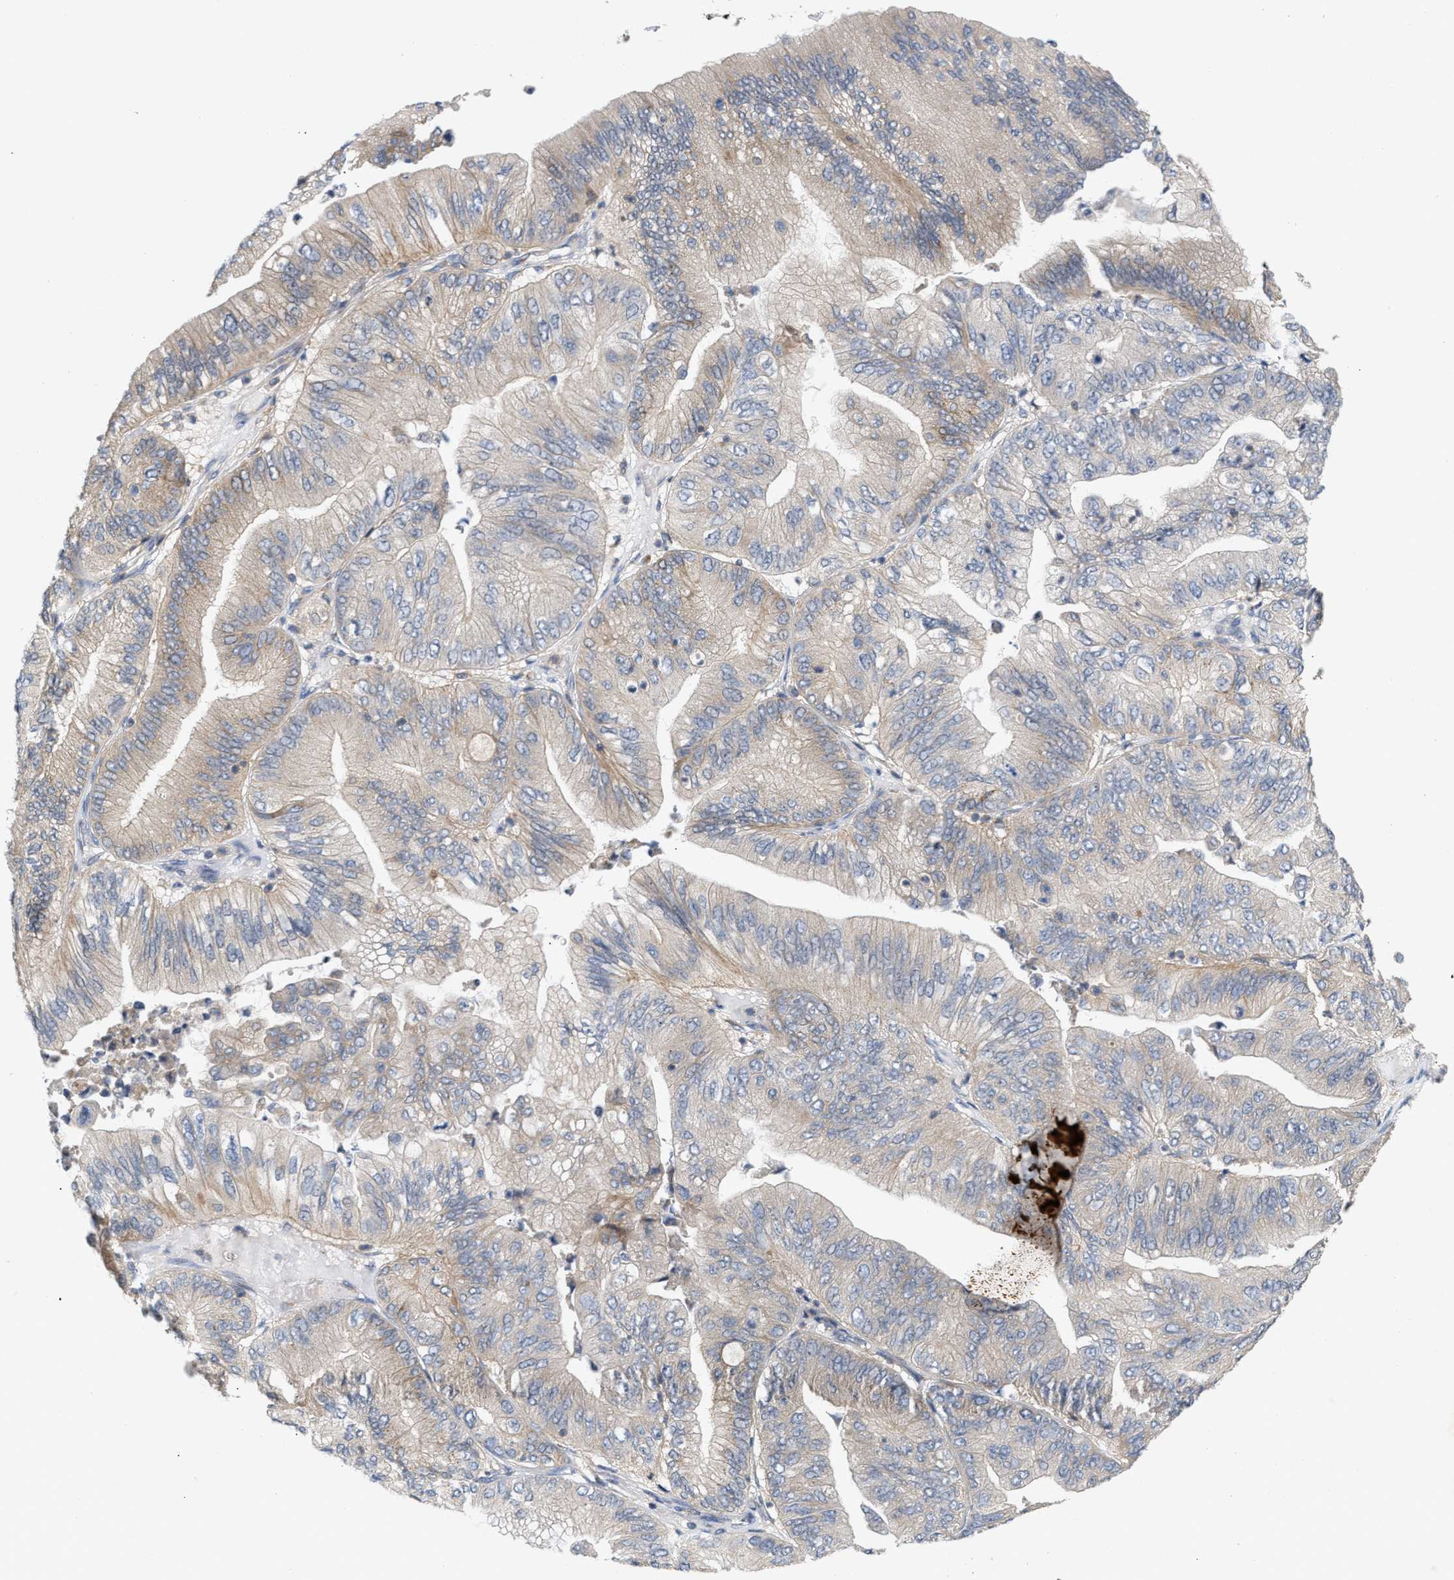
{"staining": {"intensity": "weak", "quantity": "<25%", "location": "cytoplasmic/membranous"}, "tissue": "ovarian cancer", "cell_type": "Tumor cells", "image_type": "cancer", "snomed": [{"axis": "morphology", "description": "Cystadenocarcinoma, mucinous, NOS"}, {"axis": "topography", "description": "Ovary"}], "caption": "Tumor cells are negative for protein expression in human ovarian cancer.", "gene": "DBNL", "patient": {"sex": "female", "age": 61}}